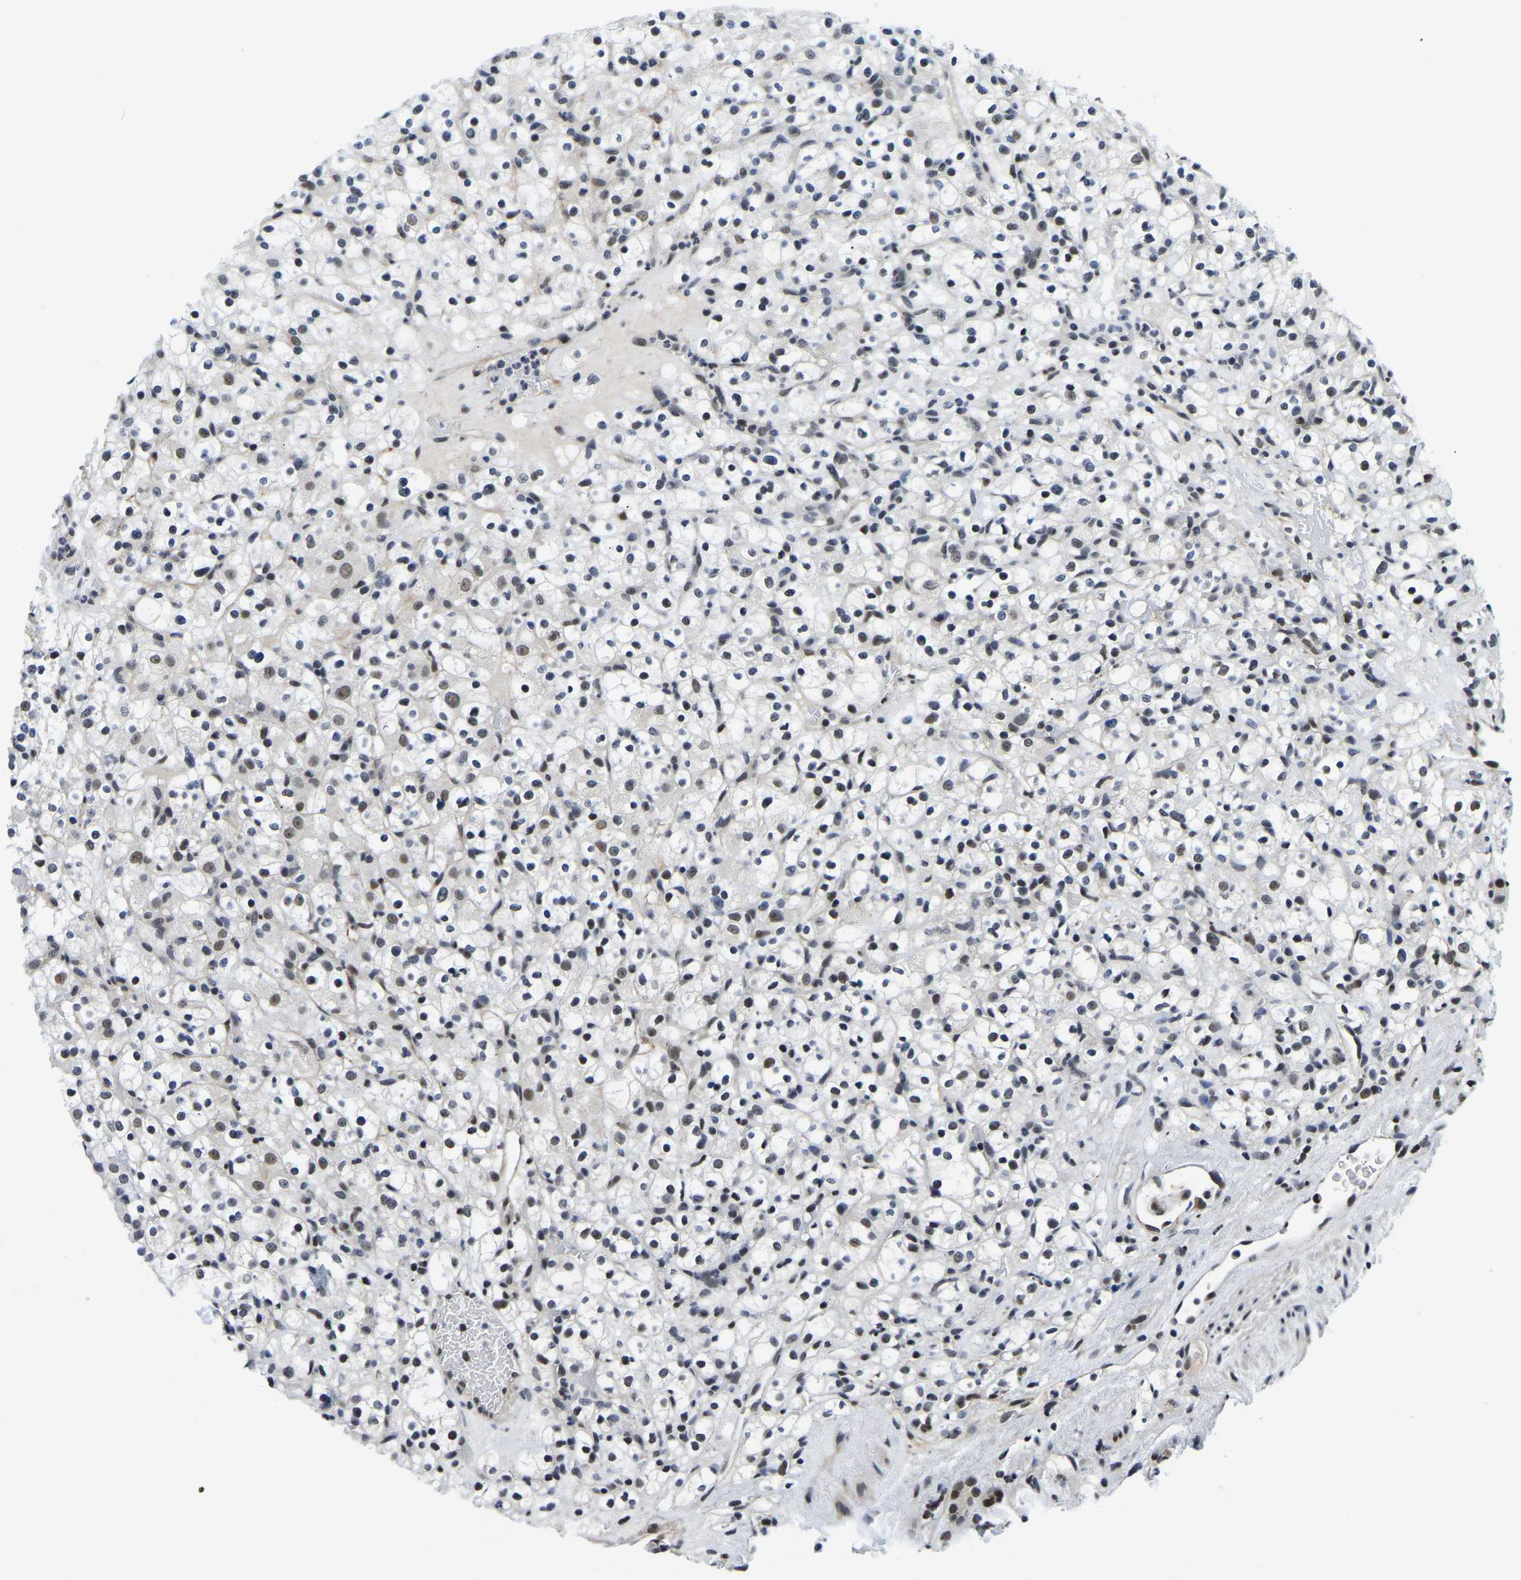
{"staining": {"intensity": "weak", "quantity": "<25%", "location": "nuclear"}, "tissue": "renal cancer", "cell_type": "Tumor cells", "image_type": "cancer", "snomed": [{"axis": "morphology", "description": "Normal tissue, NOS"}, {"axis": "morphology", "description": "Adenocarcinoma, NOS"}, {"axis": "topography", "description": "Kidney"}], "caption": "Tumor cells show no significant protein expression in renal cancer (adenocarcinoma).", "gene": "POLDIP3", "patient": {"sex": "female", "age": 72}}